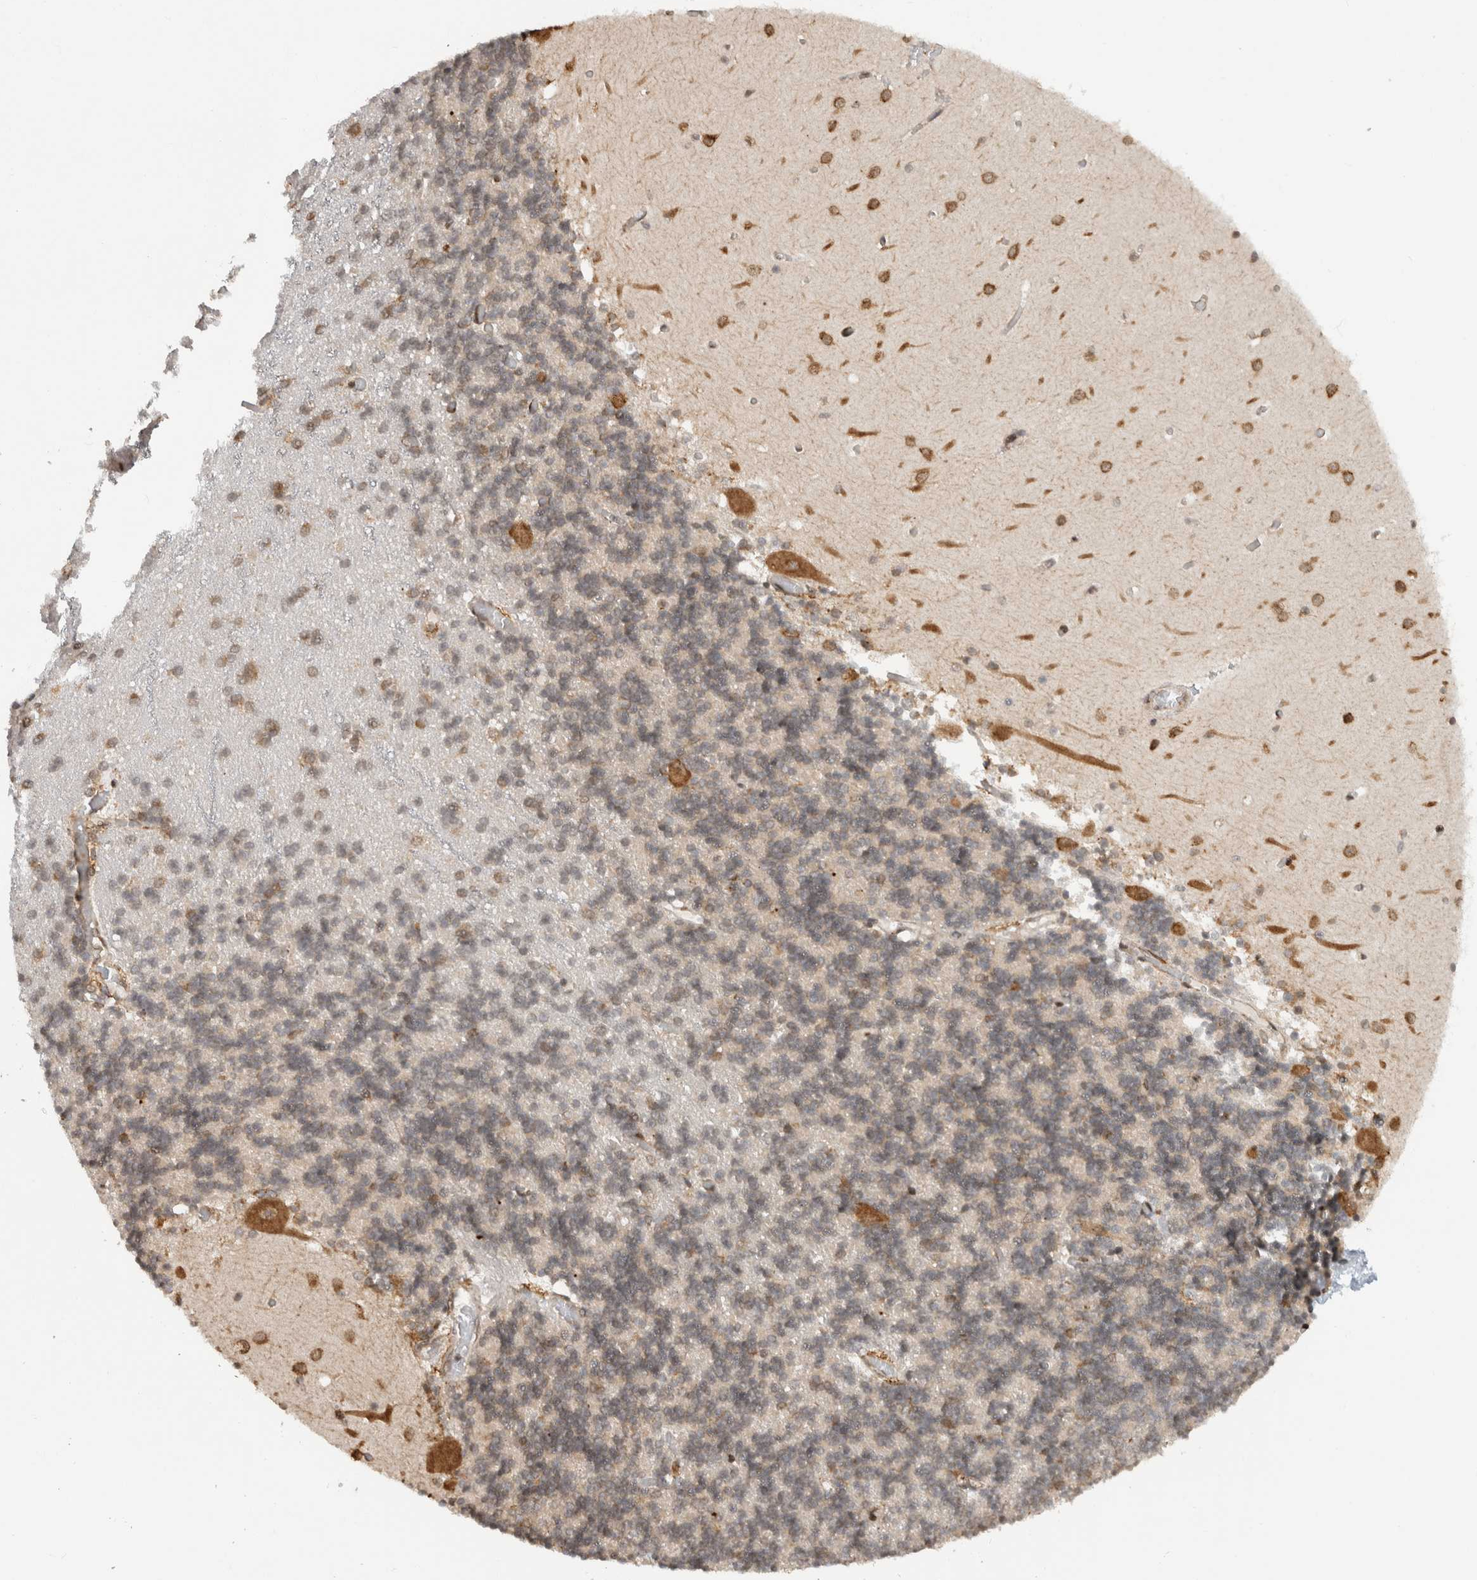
{"staining": {"intensity": "weak", "quantity": "<25%", "location": "cytoplasmic/membranous,nuclear"}, "tissue": "cerebellum", "cell_type": "Cells in granular layer", "image_type": "normal", "snomed": [{"axis": "morphology", "description": "Normal tissue, NOS"}, {"axis": "topography", "description": "Cerebellum"}], "caption": "DAB (3,3'-diaminobenzidine) immunohistochemical staining of benign cerebellum displays no significant positivity in cells in granular layer.", "gene": "MS4A7", "patient": {"sex": "male", "age": 37}}